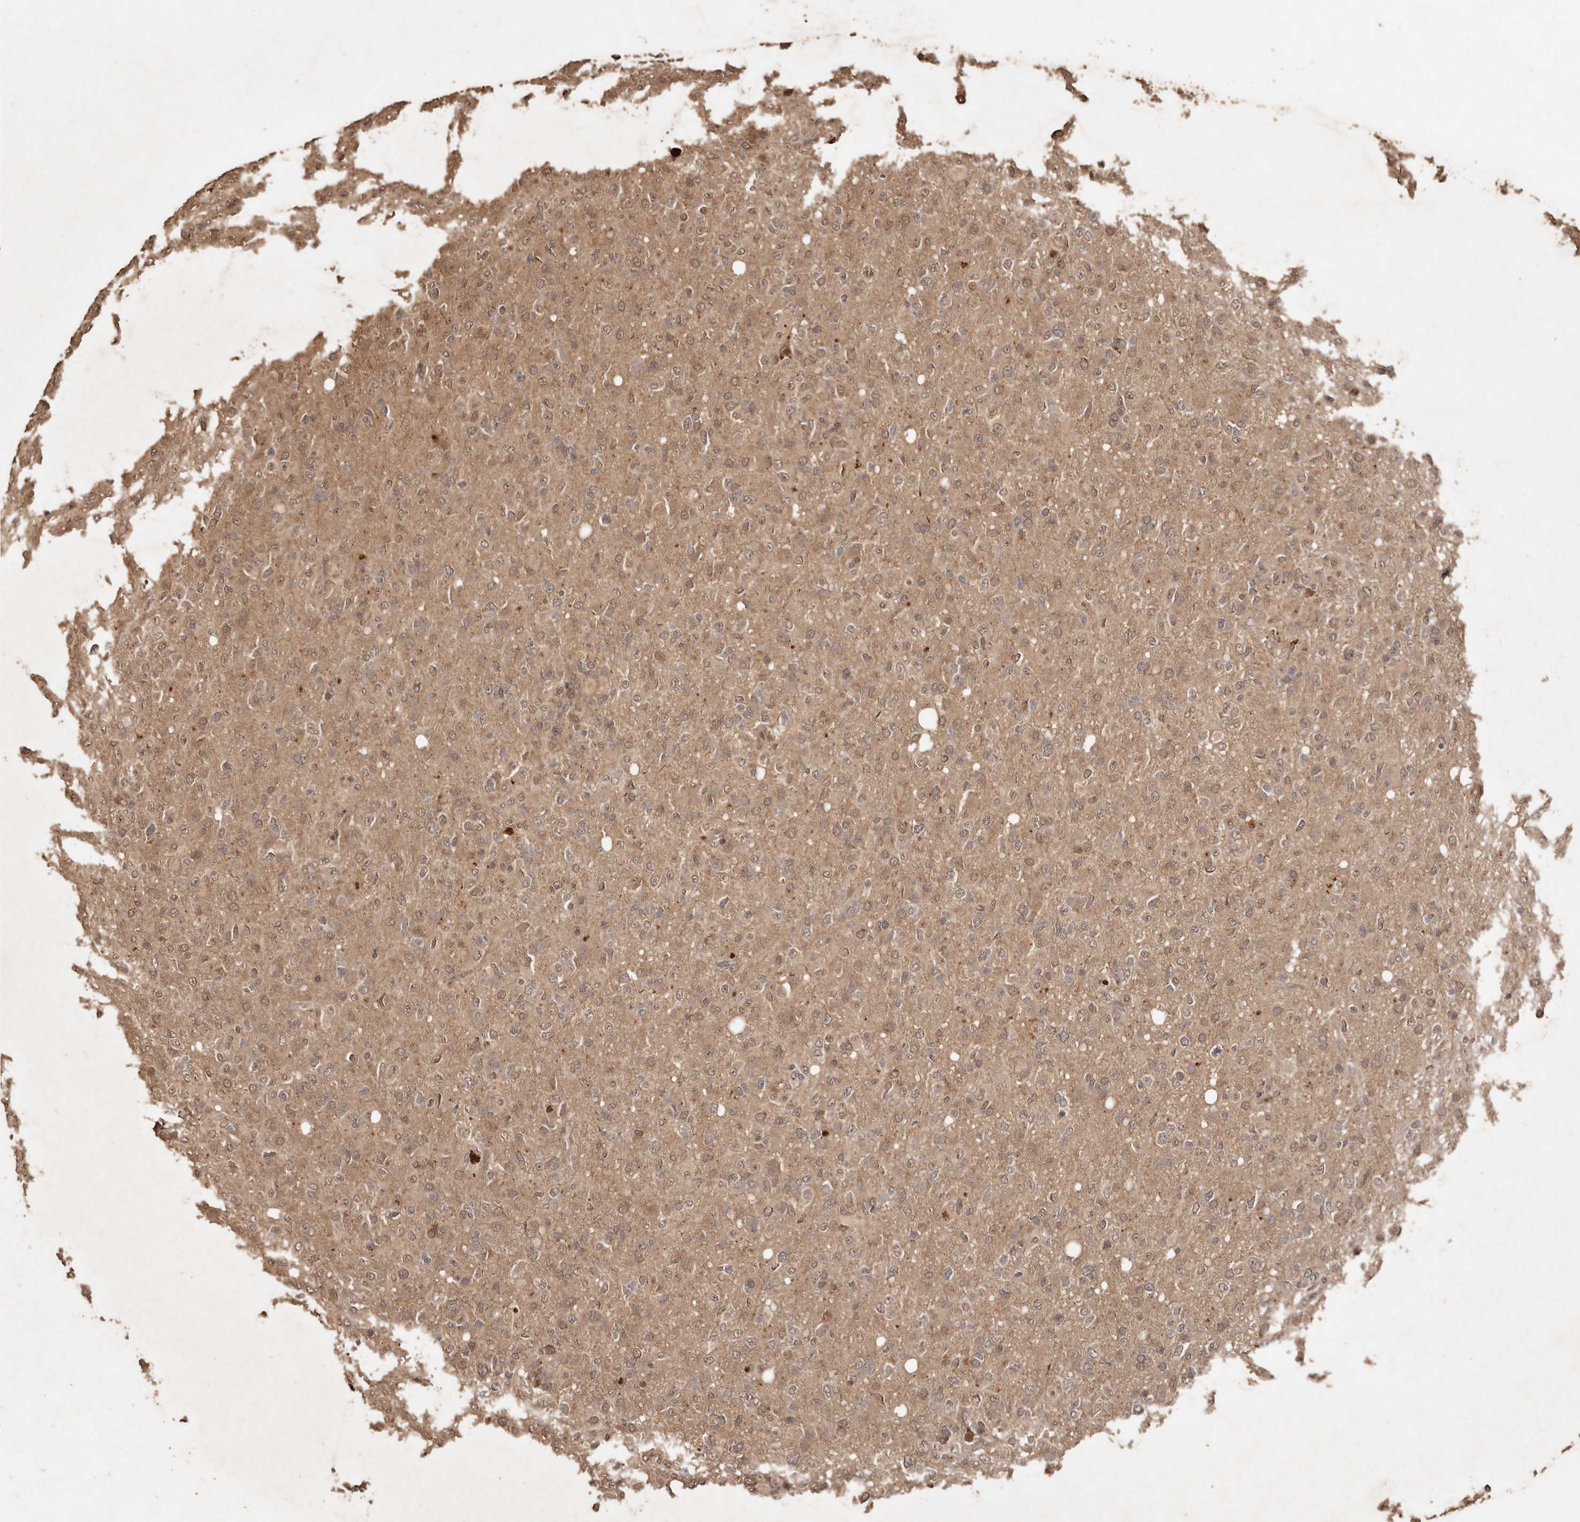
{"staining": {"intensity": "weak", "quantity": ">75%", "location": "cytoplasmic/membranous,nuclear"}, "tissue": "glioma", "cell_type": "Tumor cells", "image_type": "cancer", "snomed": [{"axis": "morphology", "description": "Glioma, malignant, High grade"}, {"axis": "topography", "description": "Brain"}], "caption": "Approximately >75% of tumor cells in human glioma demonstrate weak cytoplasmic/membranous and nuclear protein staining as visualized by brown immunohistochemical staining.", "gene": "PKDCC", "patient": {"sex": "female", "age": 57}}